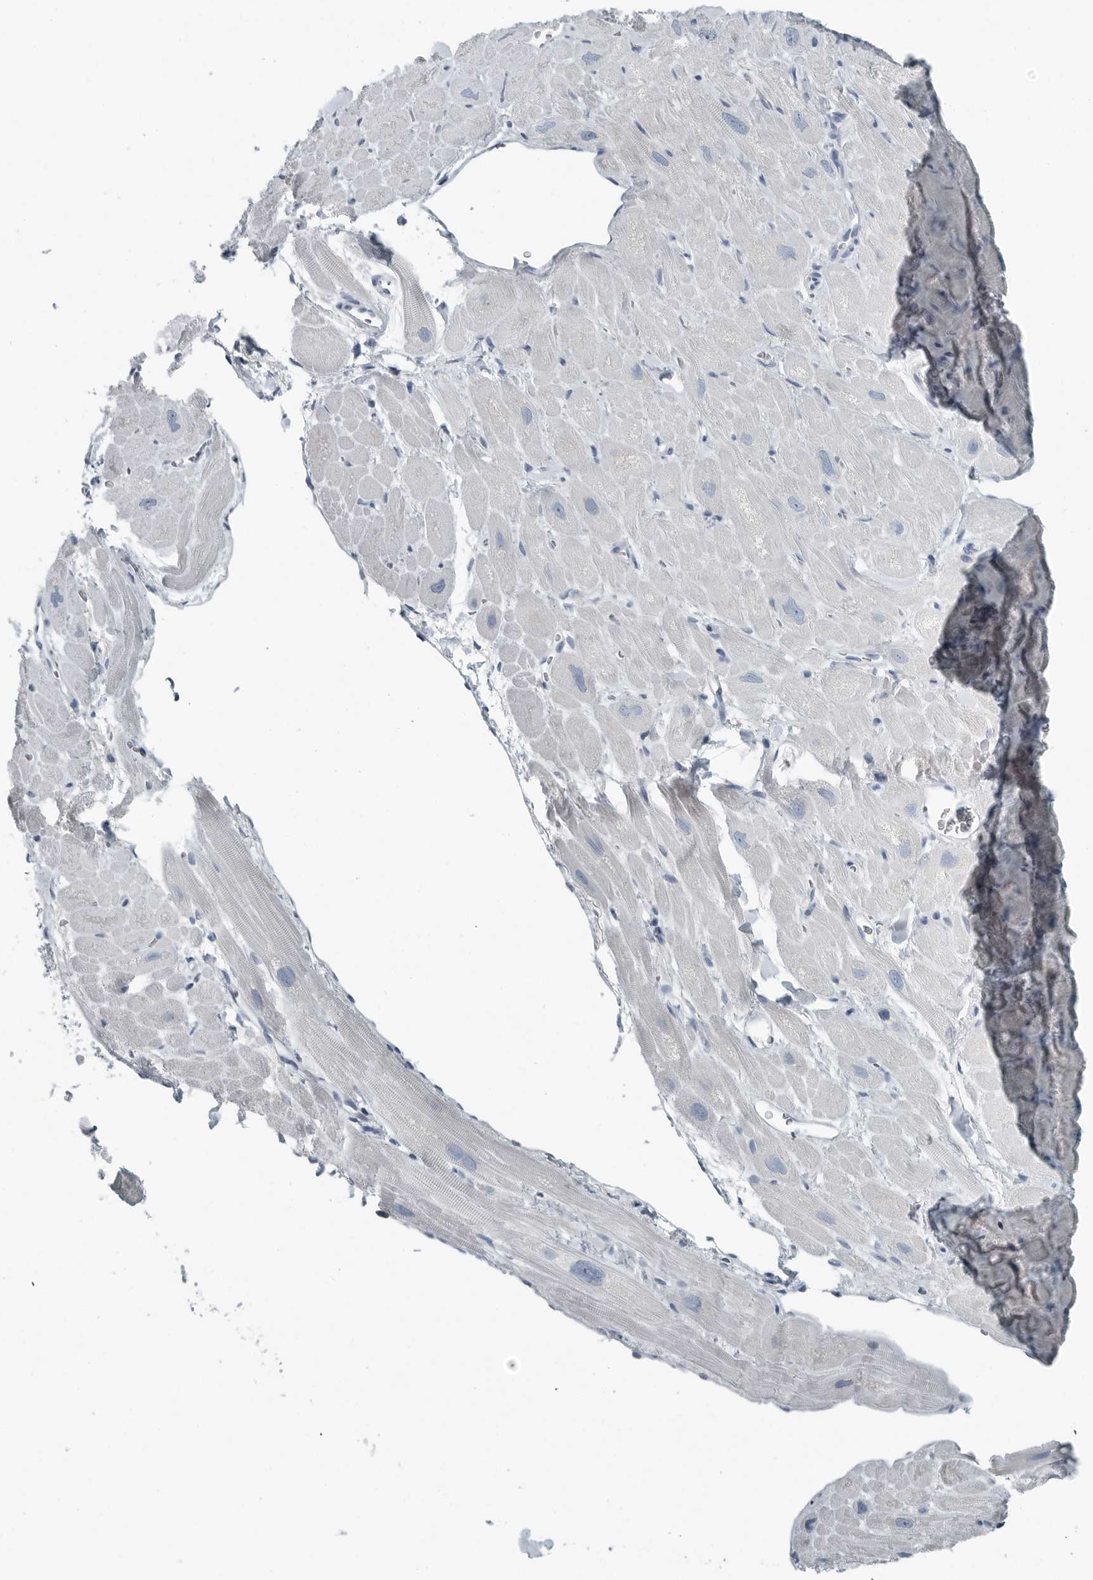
{"staining": {"intensity": "negative", "quantity": "none", "location": "none"}, "tissue": "heart muscle", "cell_type": "Cardiomyocytes", "image_type": "normal", "snomed": [{"axis": "morphology", "description": "Normal tissue, NOS"}, {"axis": "topography", "description": "Heart"}], "caption": "Cardiomyocytes show no significant expression in normal heart muscle.", "gene": "ZPBP2", "patient": {"sex": "male", "age": 49}}